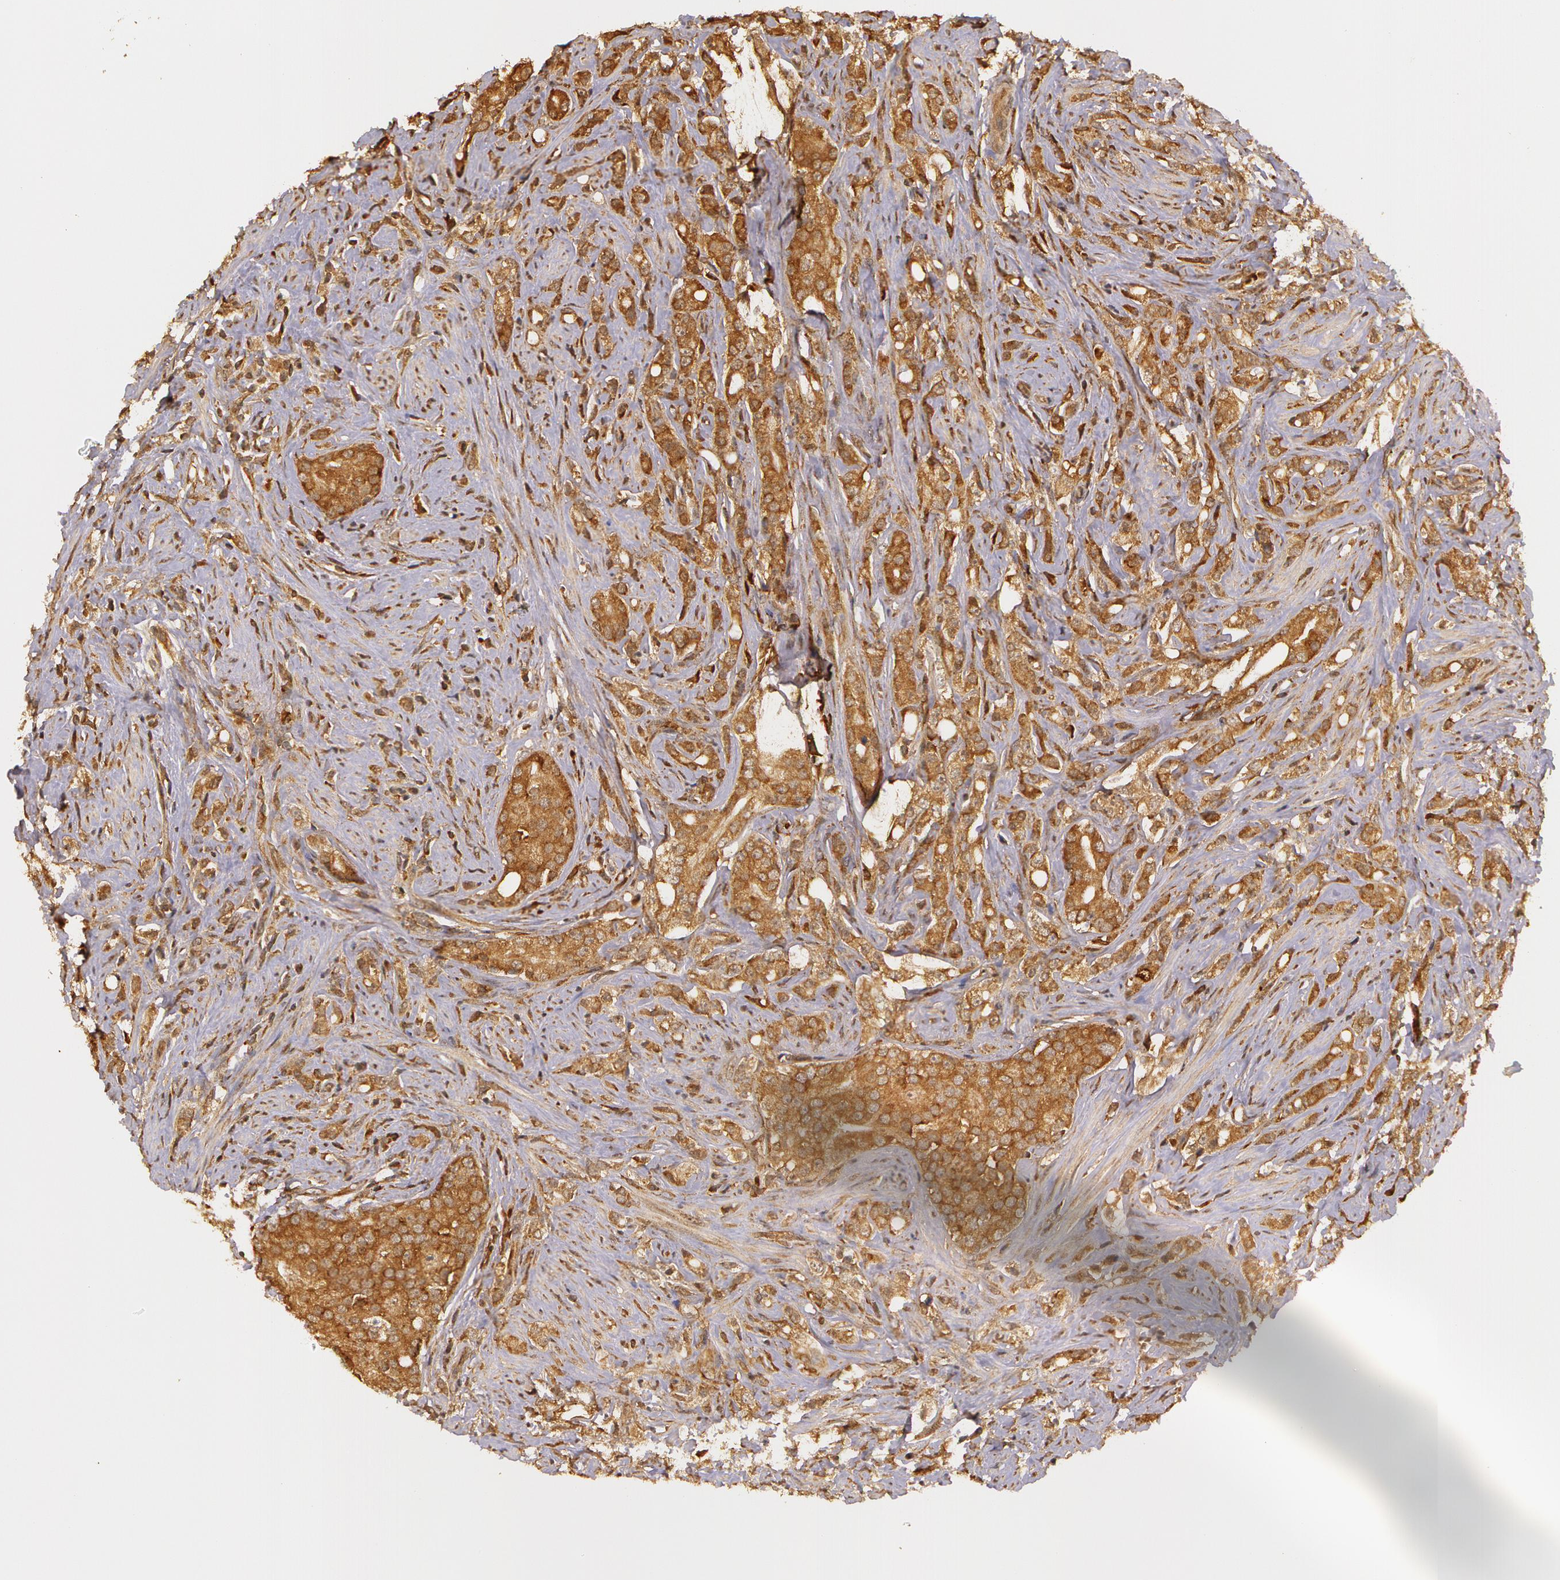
{"staining": {"intensity": "moderate", "quantity": ">75%", "location": "cytoplasmic/membranous"}, "tissue": "prostate cancer", "cell_type": "Tumor cells", "image_type": "cancer", "snomed": [{"axis": "morphology", "description": "Adenocarcinoma, Medium grade"}, {"axis": "topography", "description": "Prostate"}], "caption": "Immunohistochemistry (IHC) histopathology image of human prostate cancer (medium-grade adenocarcinoma) stained for a protein (brown), which exhibits medium levels of moderate cytoplasmic/membranous expression in approximately >75% of tumor cells.", "gene": "ASCC2", "patient": {"sex": "male", "age": 59}}